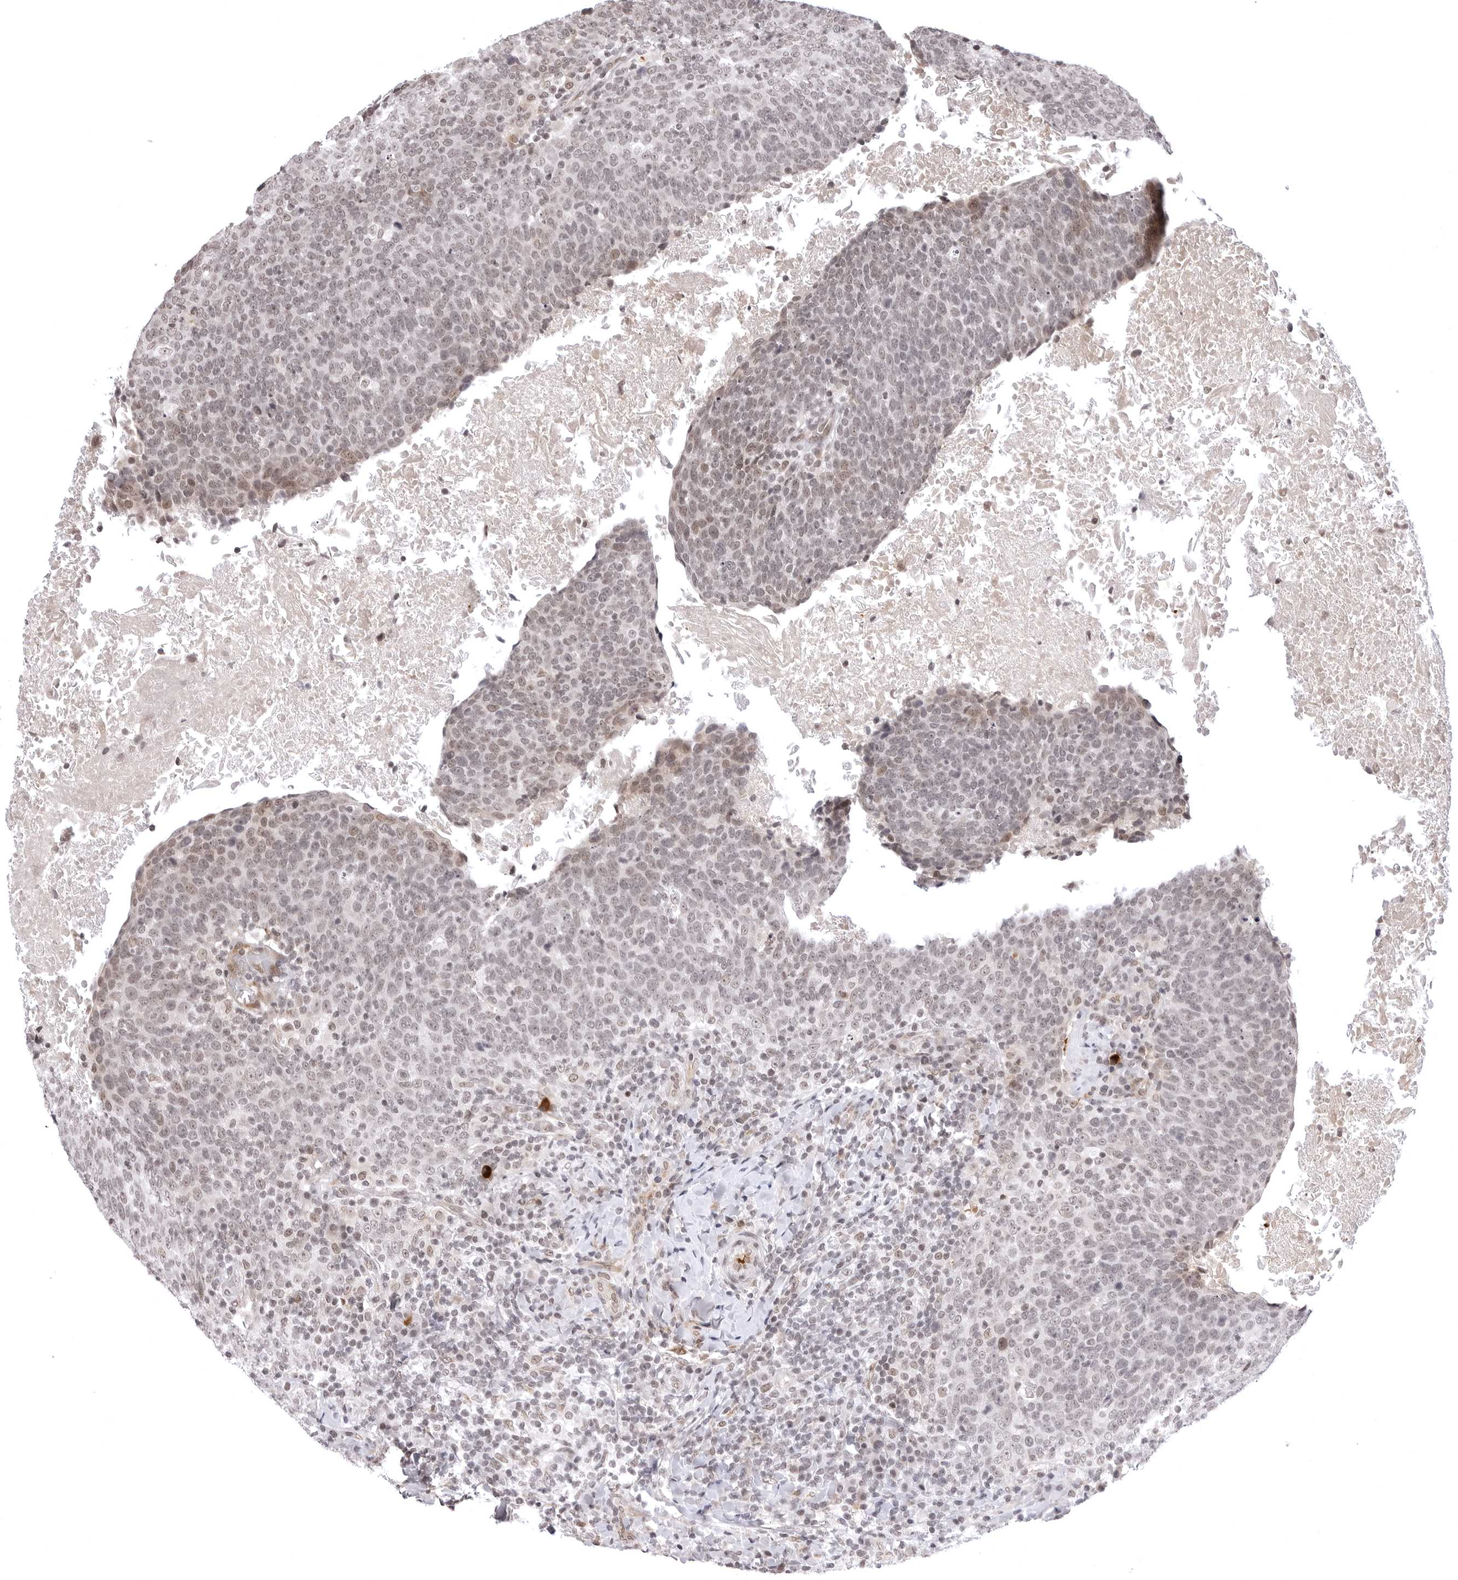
{"staining": {"intensity": "weak", "quantity": "25%-75%", "location": "nuclear"}, "tissue": "head and neck cancer", "cell_type": "Tumor cells", "image_type": "cancer", "snomed": [{"axis": "morphology", "description": "Squamous cell carcinoma, NOS"}, {"axis": "morphology", "description": "Squamous cell carcinoma, metastatic, NOS"}, {"axis": "topography", "description": "Lymph node"}, {"axis": "topography", "description": "Head-Neck"}], "caption": "Immunohistochemical staining of human head and neck cancer reveals weak nuclear protein expression in approximately 25%-75% of tumor cells.", "gene": "PHF3", "patient": {"sex": "male", "age": 62}}